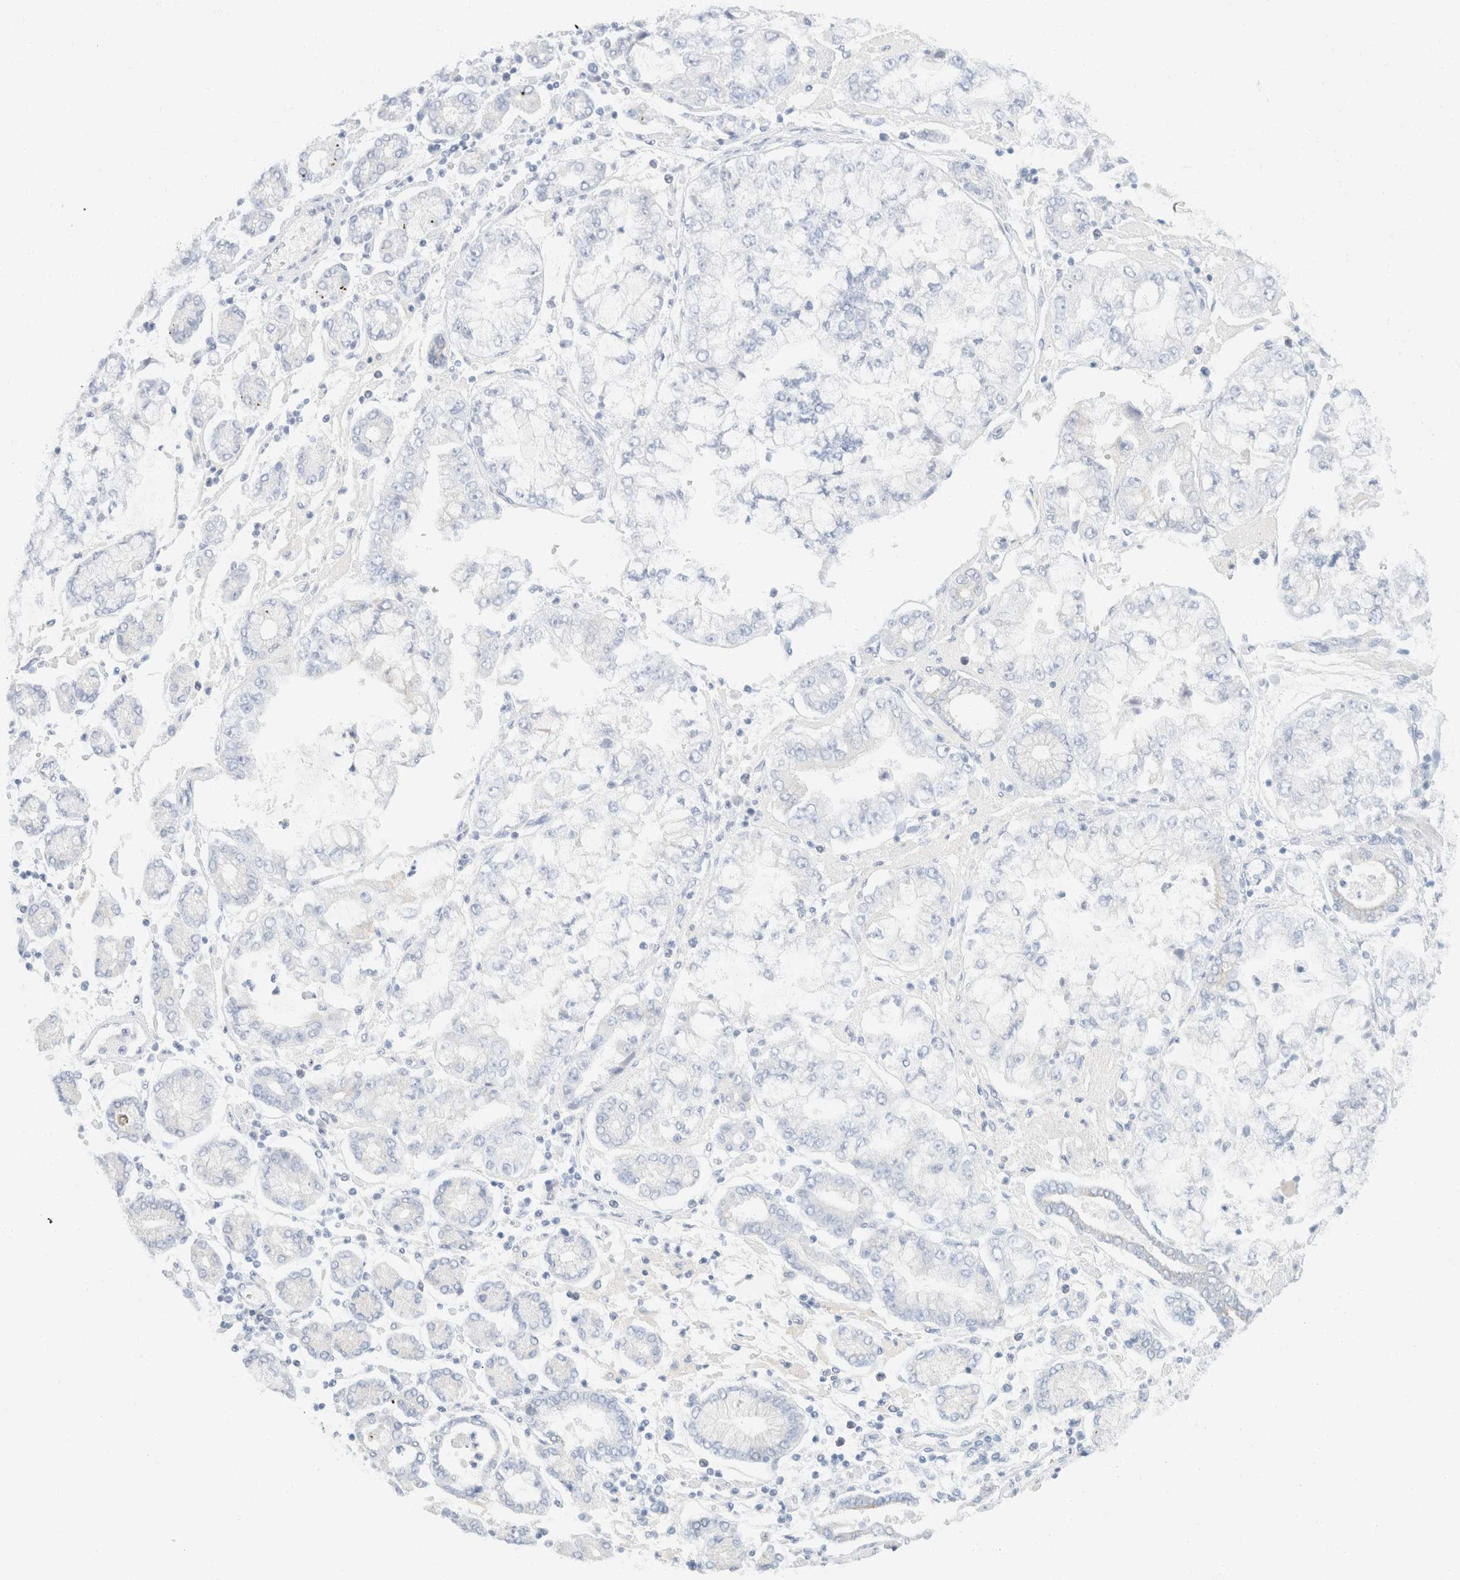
{"staining": {"intensity": "negative", "quantity": "none", "location": "none"}, "tissue": "stomach cancer", "cell_type": "Tumor cells", "image_type": "cancer", "snomed": [{"axis": "morphology", "description": "Adenocarcinoma, NOS"}, {"axis": "topography", "description": "Stomach"}], "caption": "The immunohistochemistry (IHC) photomicrograph has no significant positivity in tumor cells of stomach adenocarcinoma tissue.", "gene": "KRT20", "patient": {"sex": "male", "age": 76}}